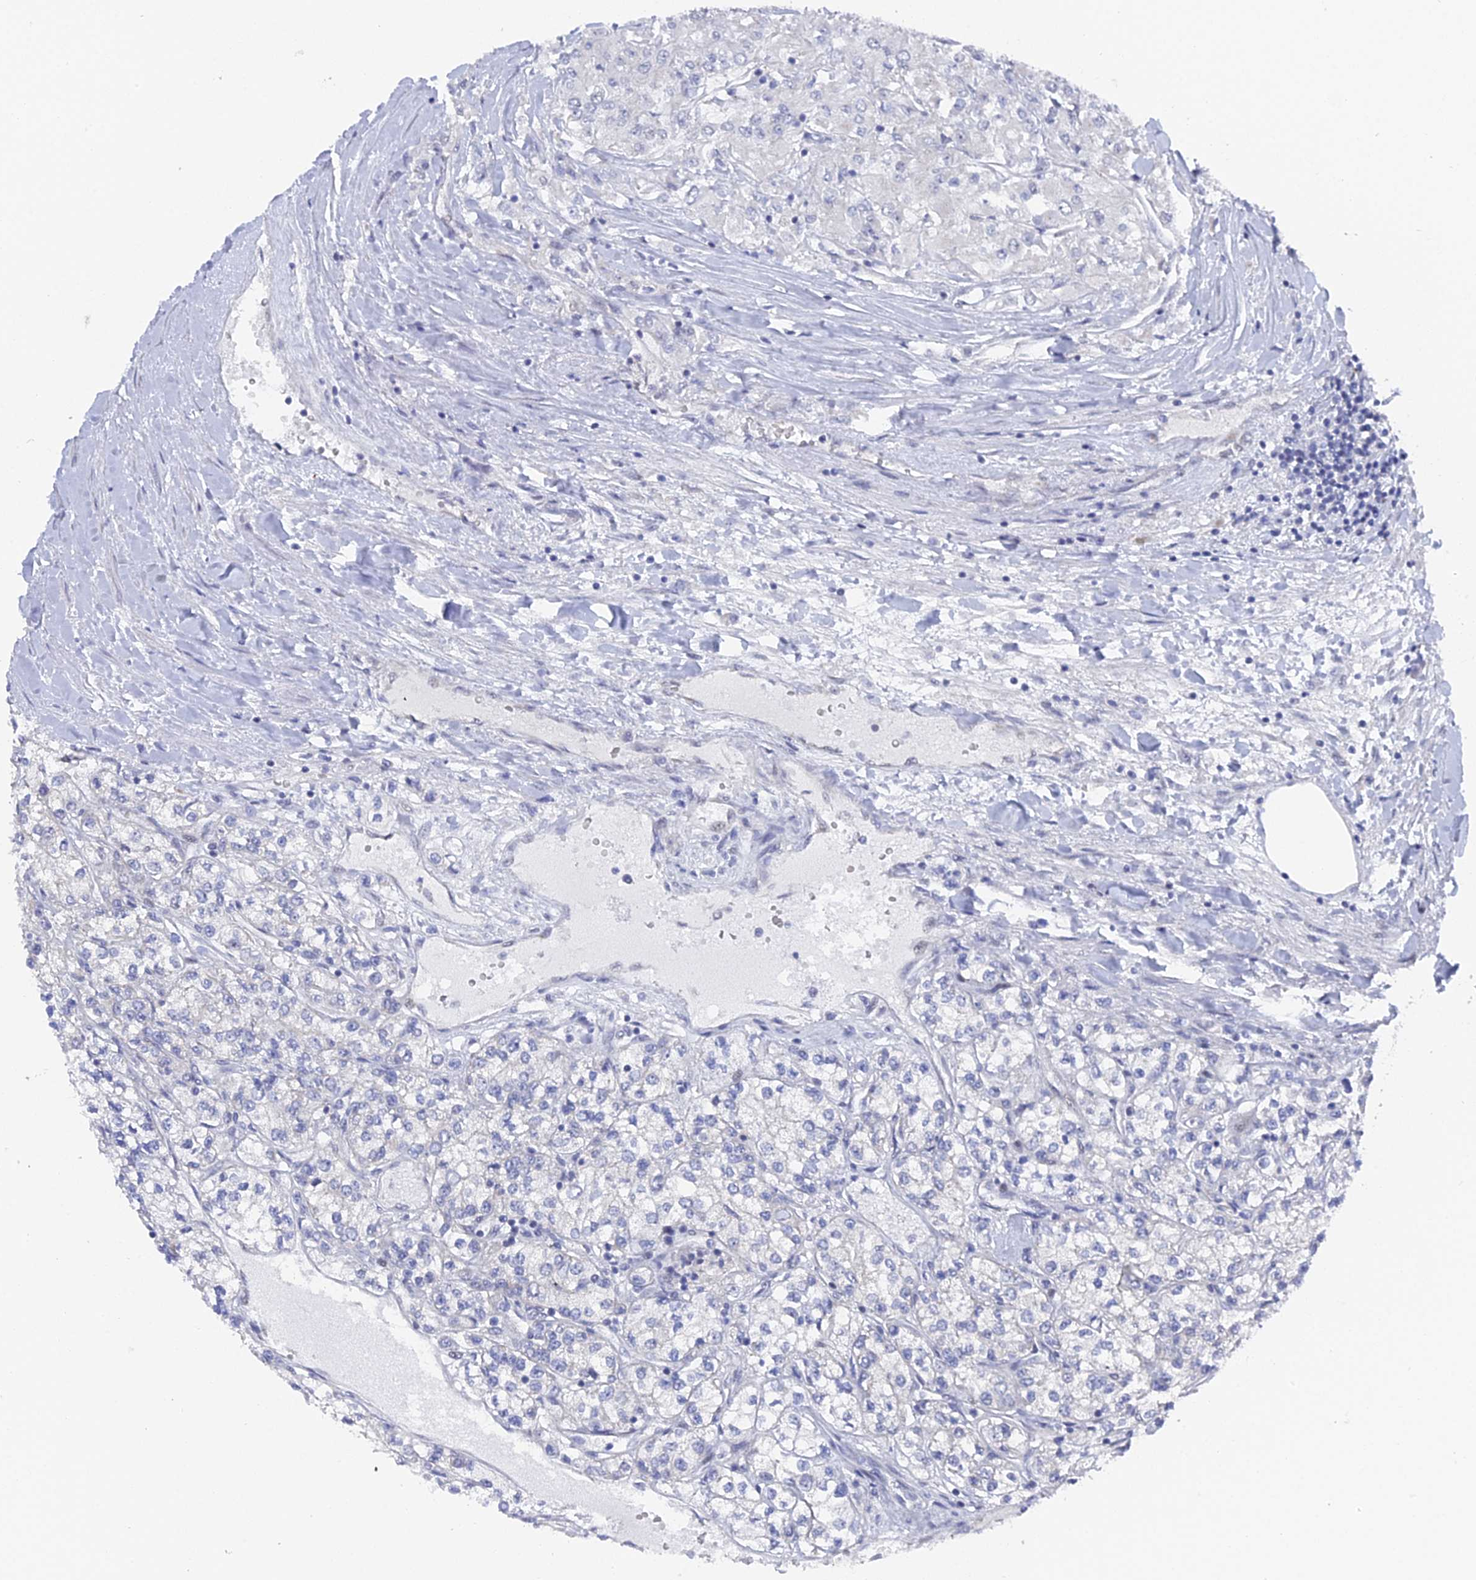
{"staining": {"intensity": "negative", "quantity": "none", "location": "none"}, "tissue": "renal cancer", "cell_type": "Tumor cells", "image_type": "cancer", "snomed": [{"axis": "morphology", "description": "Adenocarcinoma, NOS"}, {"axis": "topography", "description": "Kidney"}], "caption": "A photomicrograph of human adenocarcinoma (renal) is negative for staining in tumor cells.", "gene": "FHIP2A", "patient": {"sex": "male", "age": 80}}